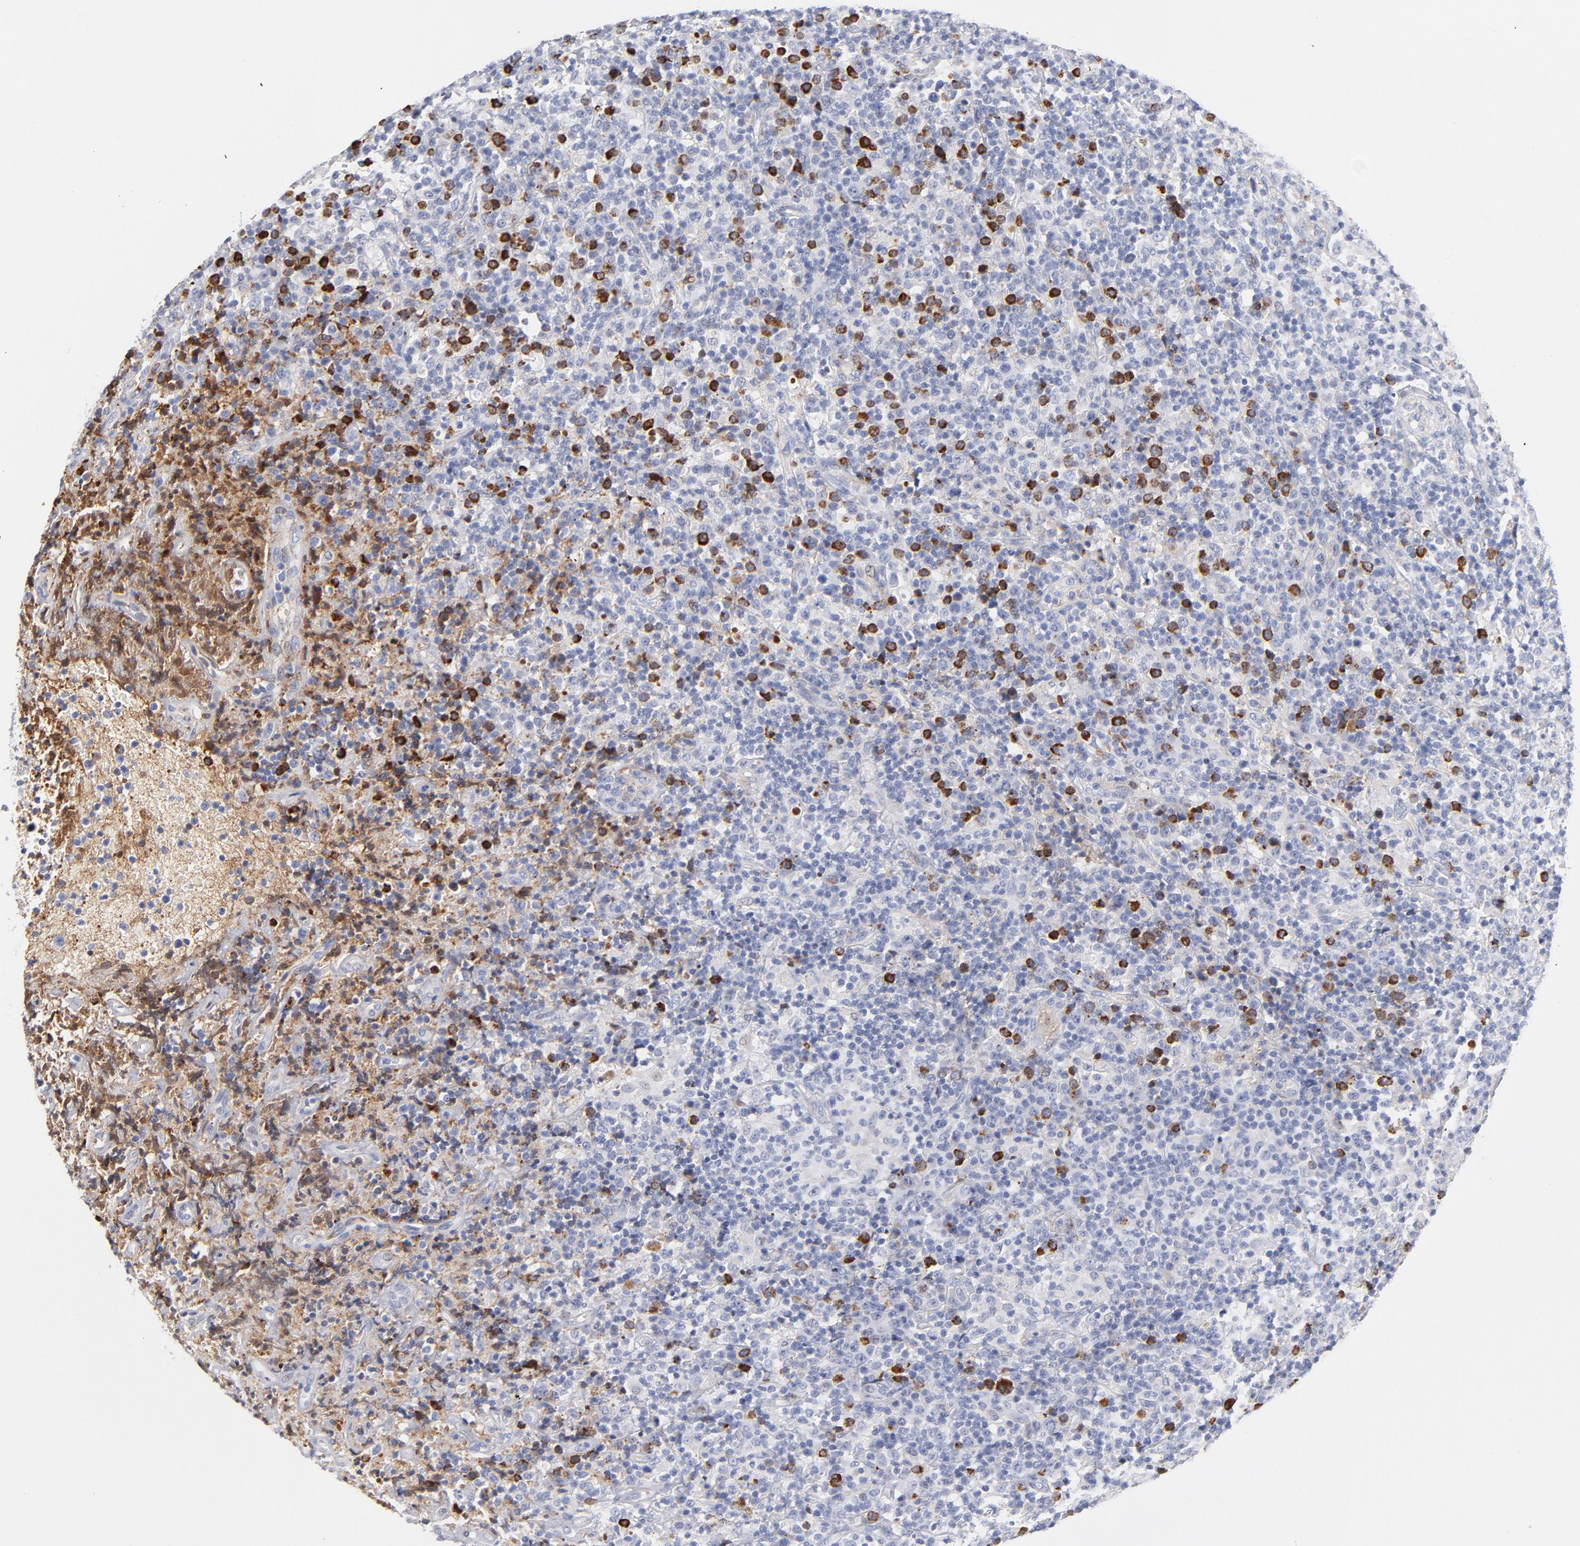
{"staining": {"intensity": "moderate", "quantity": "<25%", "location": "cytoplasmic/membranous"}, "tissue": "lymphoma", "cell_type": "Tumor cells", "image_type": "cancer", "snomed": [{"axis": "morphology", "description": "Hodgkin's disease, NOS"}, {"axis": "topography", "description": "Lymph node"}], "caption": "The histopathology image shows immunohistochemical staining of Hodgkin's disease. There is moderate cytoplasmic/membranous positivity is appreciated in about <25% of tumor cells.", "gene": "PLAT", "patient": {"sex": "male", "age": 65}}